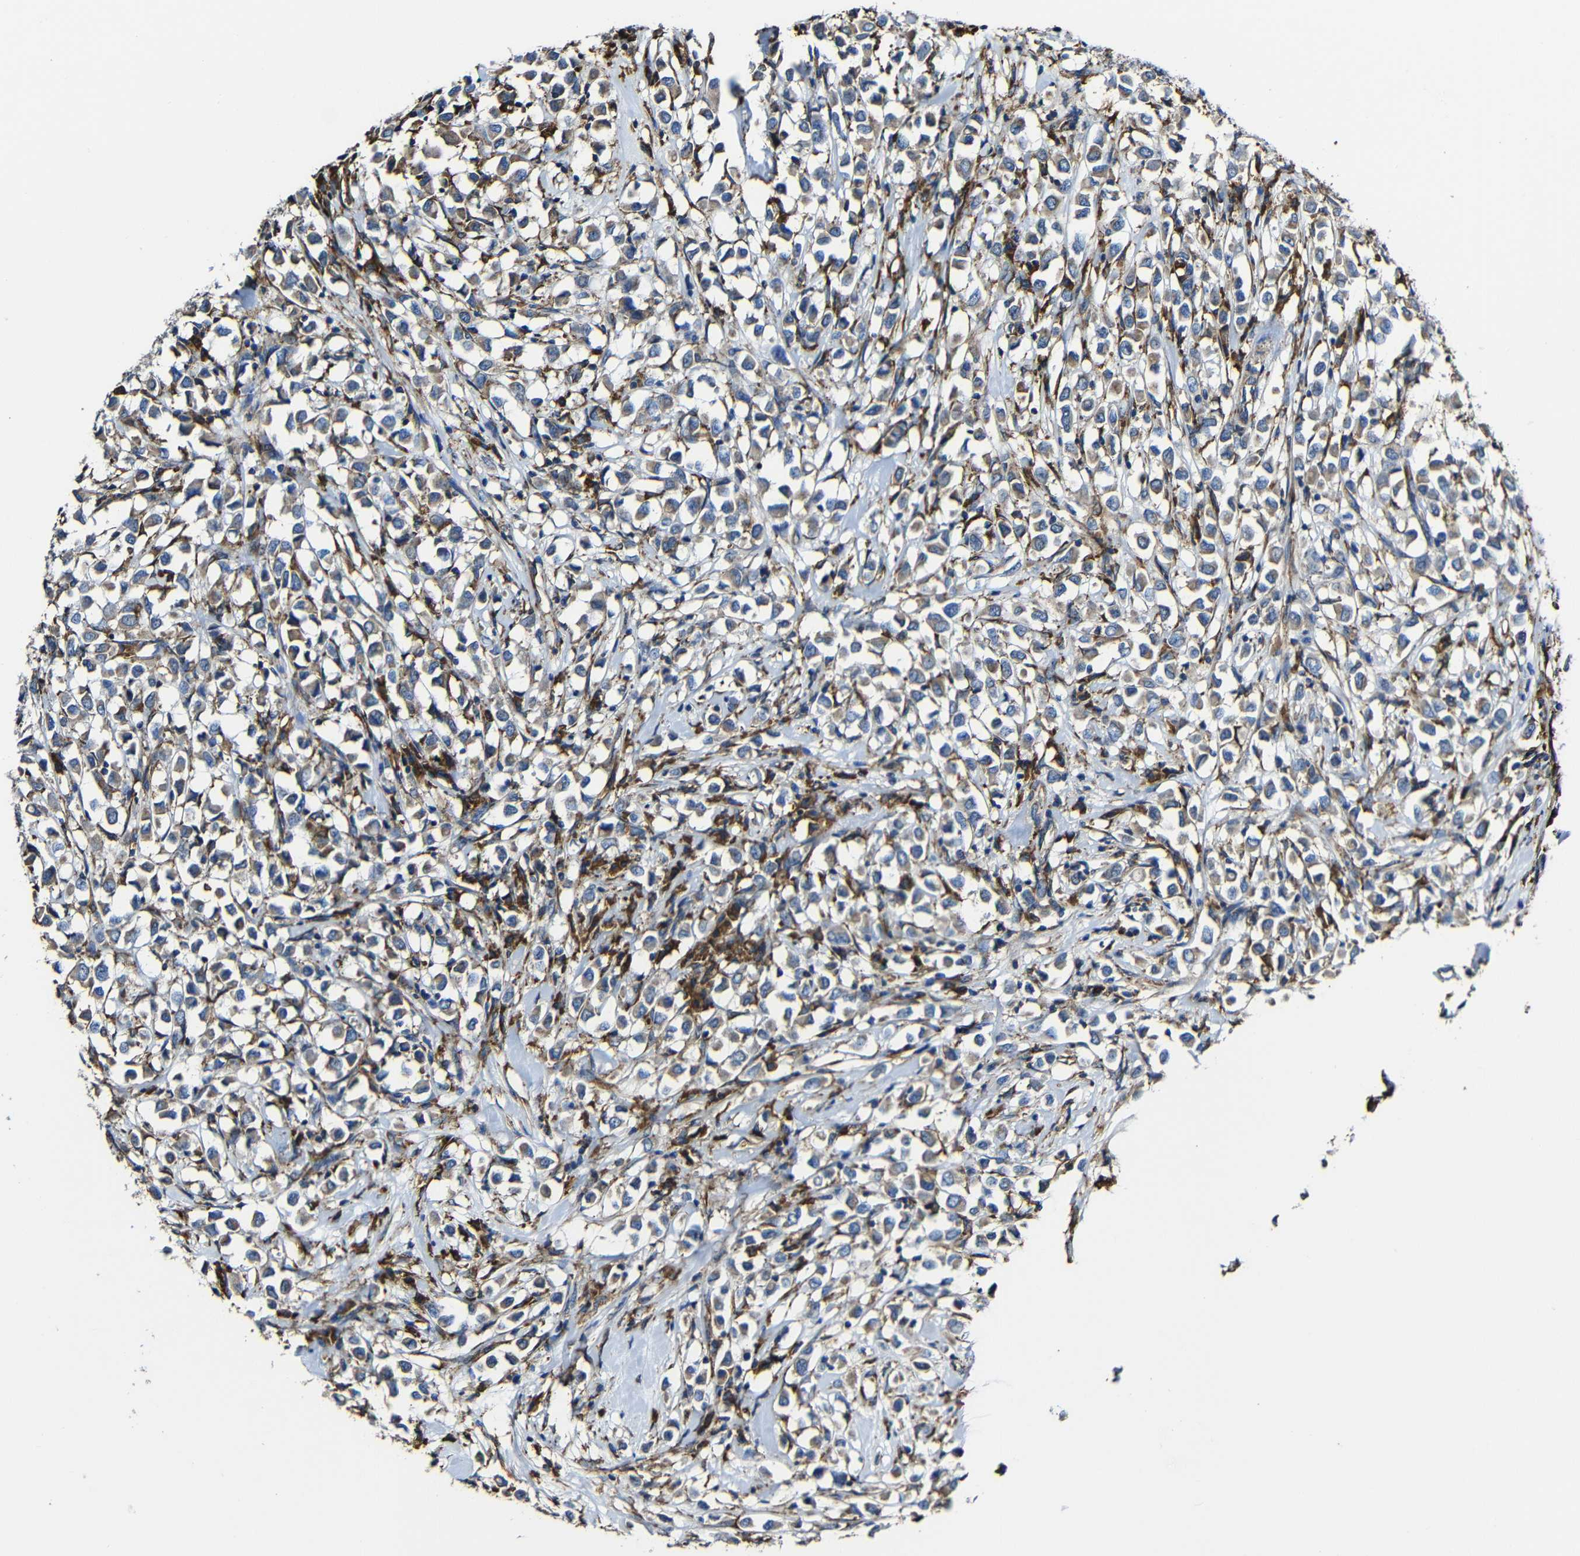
{"staining": {"intensity": "weak", "quantity": "25%-75%", "location": "cytoplasmic/membranous"}, "tissue": "breast cancer", "cell_type": "Tumor cells", "image_type": "cancer", "snomed": [{"axis": "morphology", "description": "Duct carcinoma"}, {"axis": "topography", "description": "Breast"}], "caption": "A low amount of weak cytoplasmic/membranous staining is identified in approximately 25%-75% of tumor cells in intraductal carcinoma (breast) tissue.", "gene": "PPIB", "patient": {"sex": "female", "age": 61}}